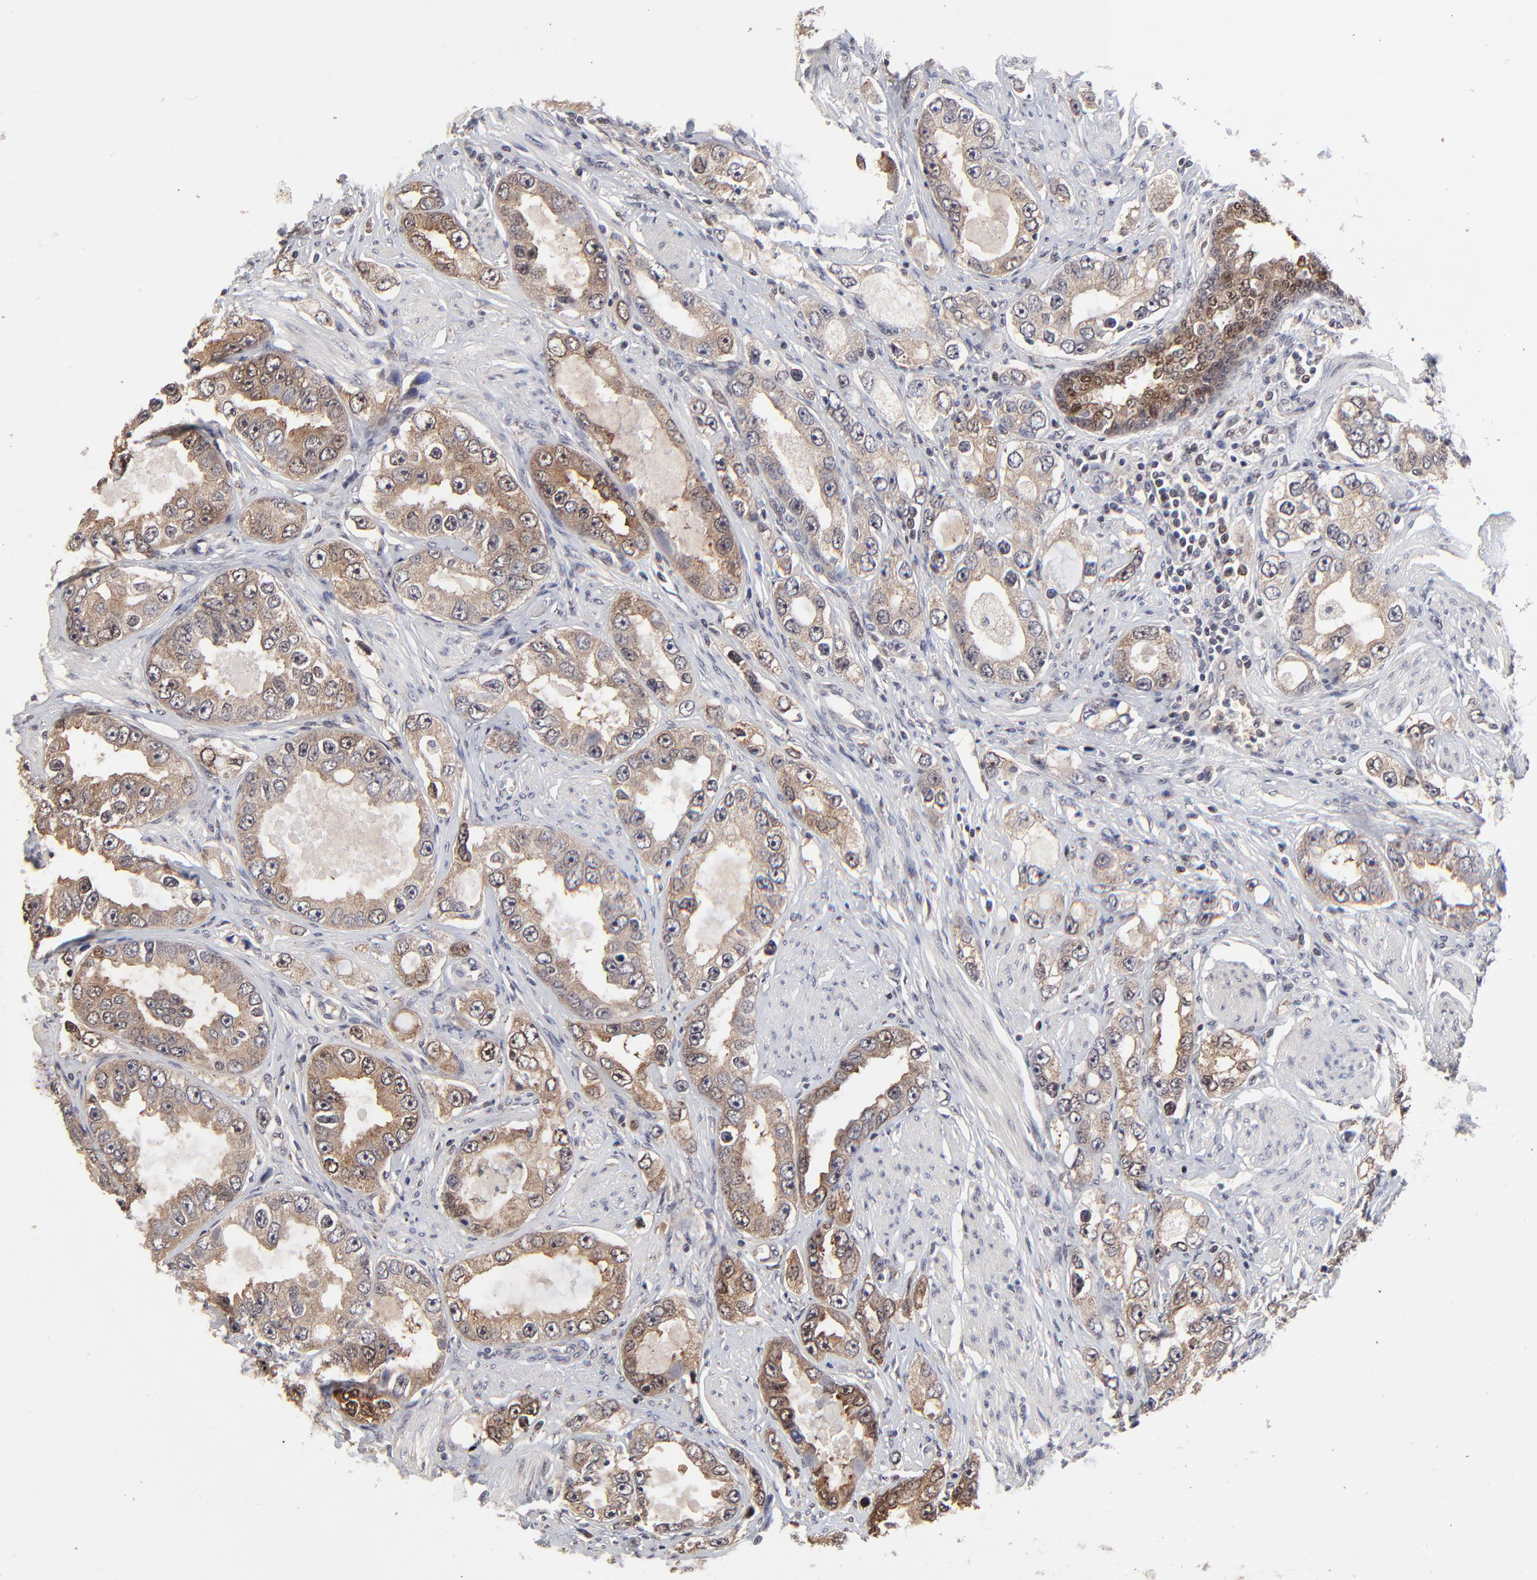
{"staining": {"intensity": "moderate", "quantity": ">75%", "location": "cytoplasmic/membranous"}, "tissue": "prostate cancer", "cell_type": "Tumor cells", "image_type": "cancer", "snomed": [{"axis": "morphology", "description": "Adenocarcinoma, High grade"}, {"axis": "topography", "description": "Prostate"}], "caption": "A histopathology image of prostate cancer (high-grade adenocarcinoma) stained for a protein reveals moderate cytoplasmic/membranous brown staining in tumor cells.", "gene": "FRMD8", "patient": {"sex": "male", "age": 63}}